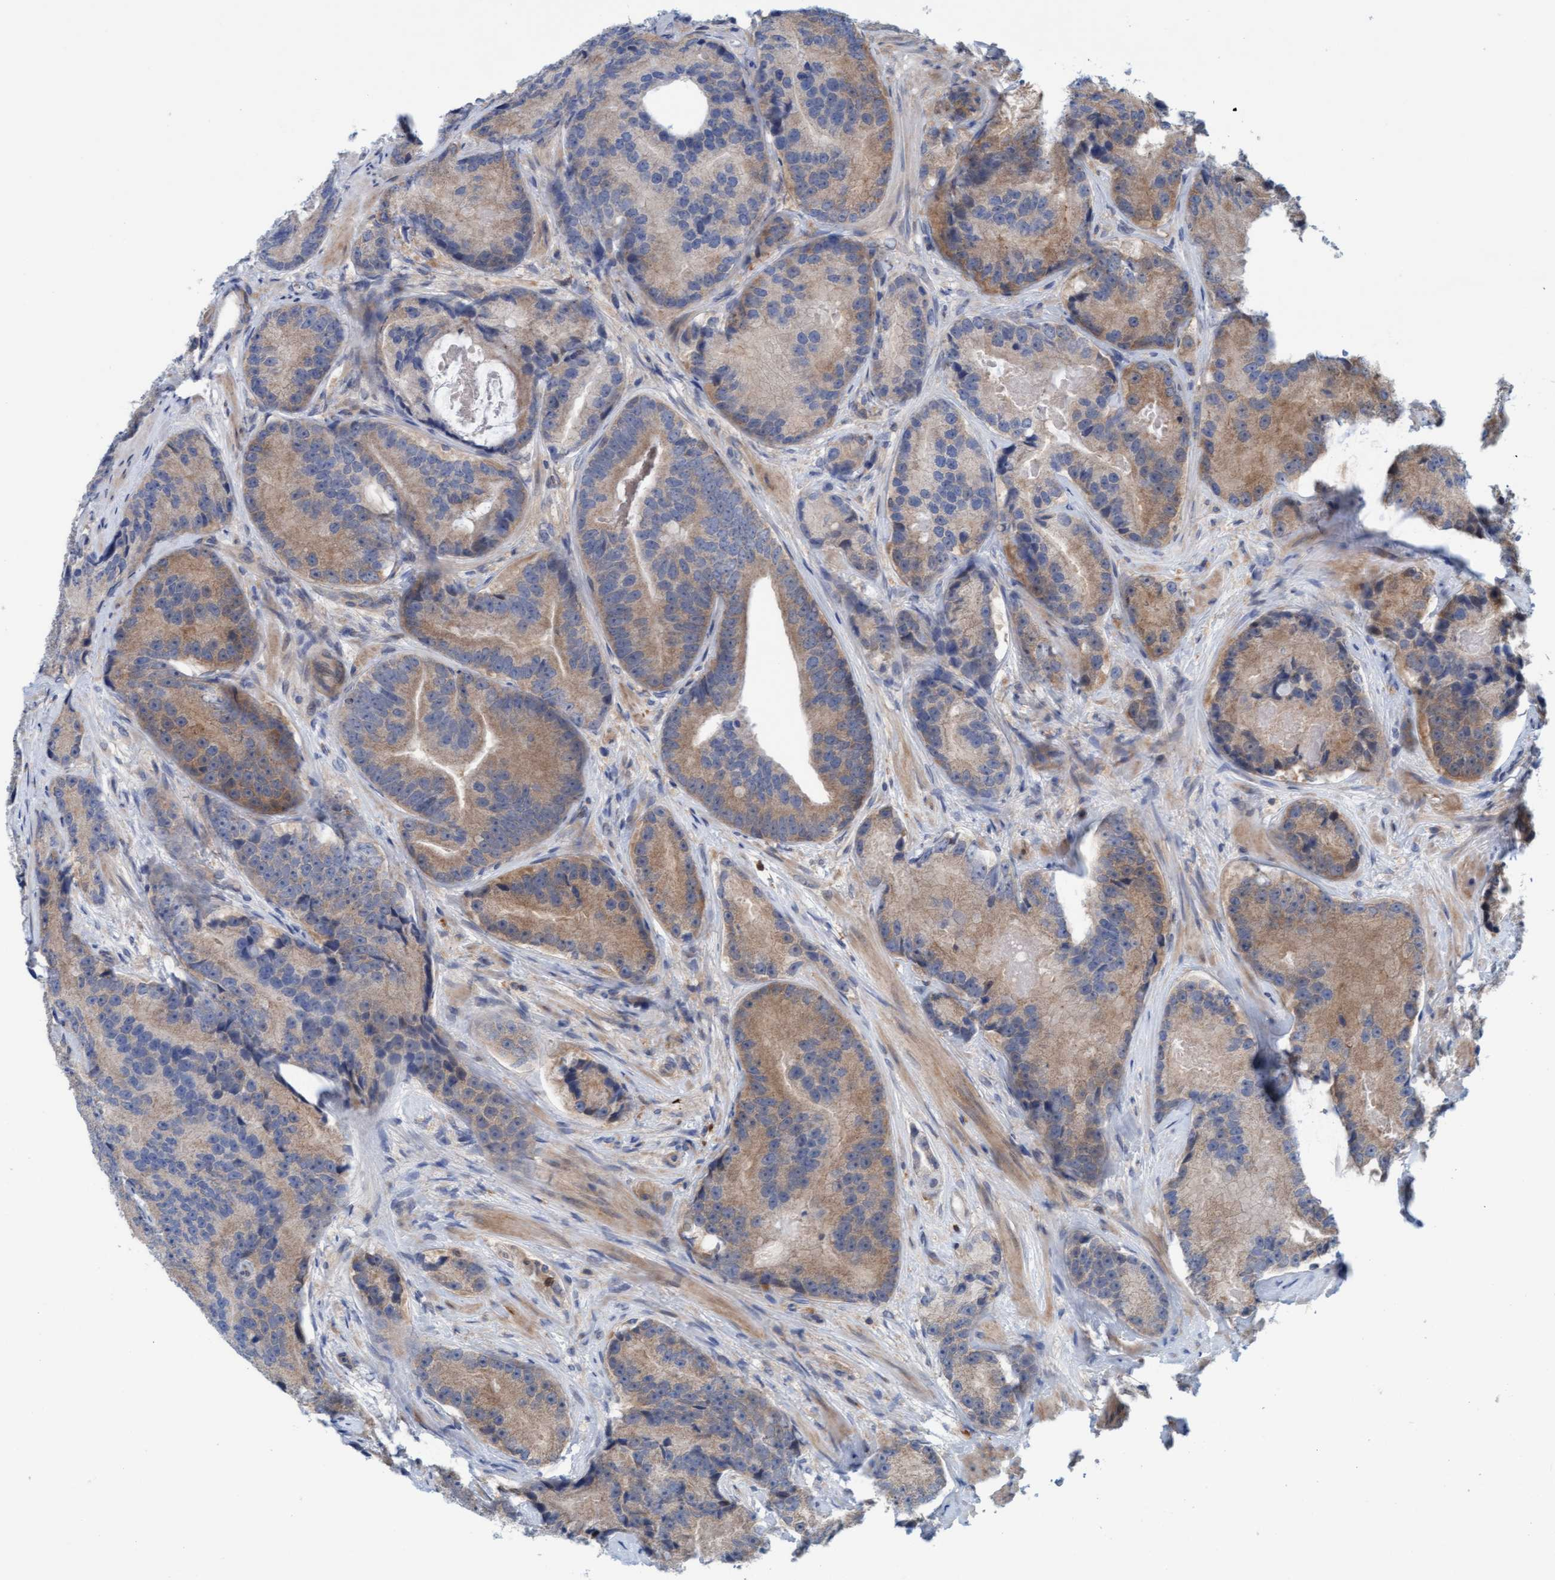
{"staining": {"intensity": "weak", "quantity": "25%-75%", "location": "cytoplasmic/membranous"}, "tissue": "prostate cancer", "cell_type": "Tumor cells", "image_type": "cancer", "snomed": [{"axis": "morphology", "description": "Adenocarcinoma, High grade"}, {"axis": "topography", "description": "Prostate"}], "caption": "A micrograph showing weak cytoplasmic/membranous staining in approximately 25%-75% of tumor cells in prostate high-grade adenocarcinoma, as visualized by brown immunohistochemical staining.", "gene": "KLHL25", "patient": {"sex": "male", "age": 55}}